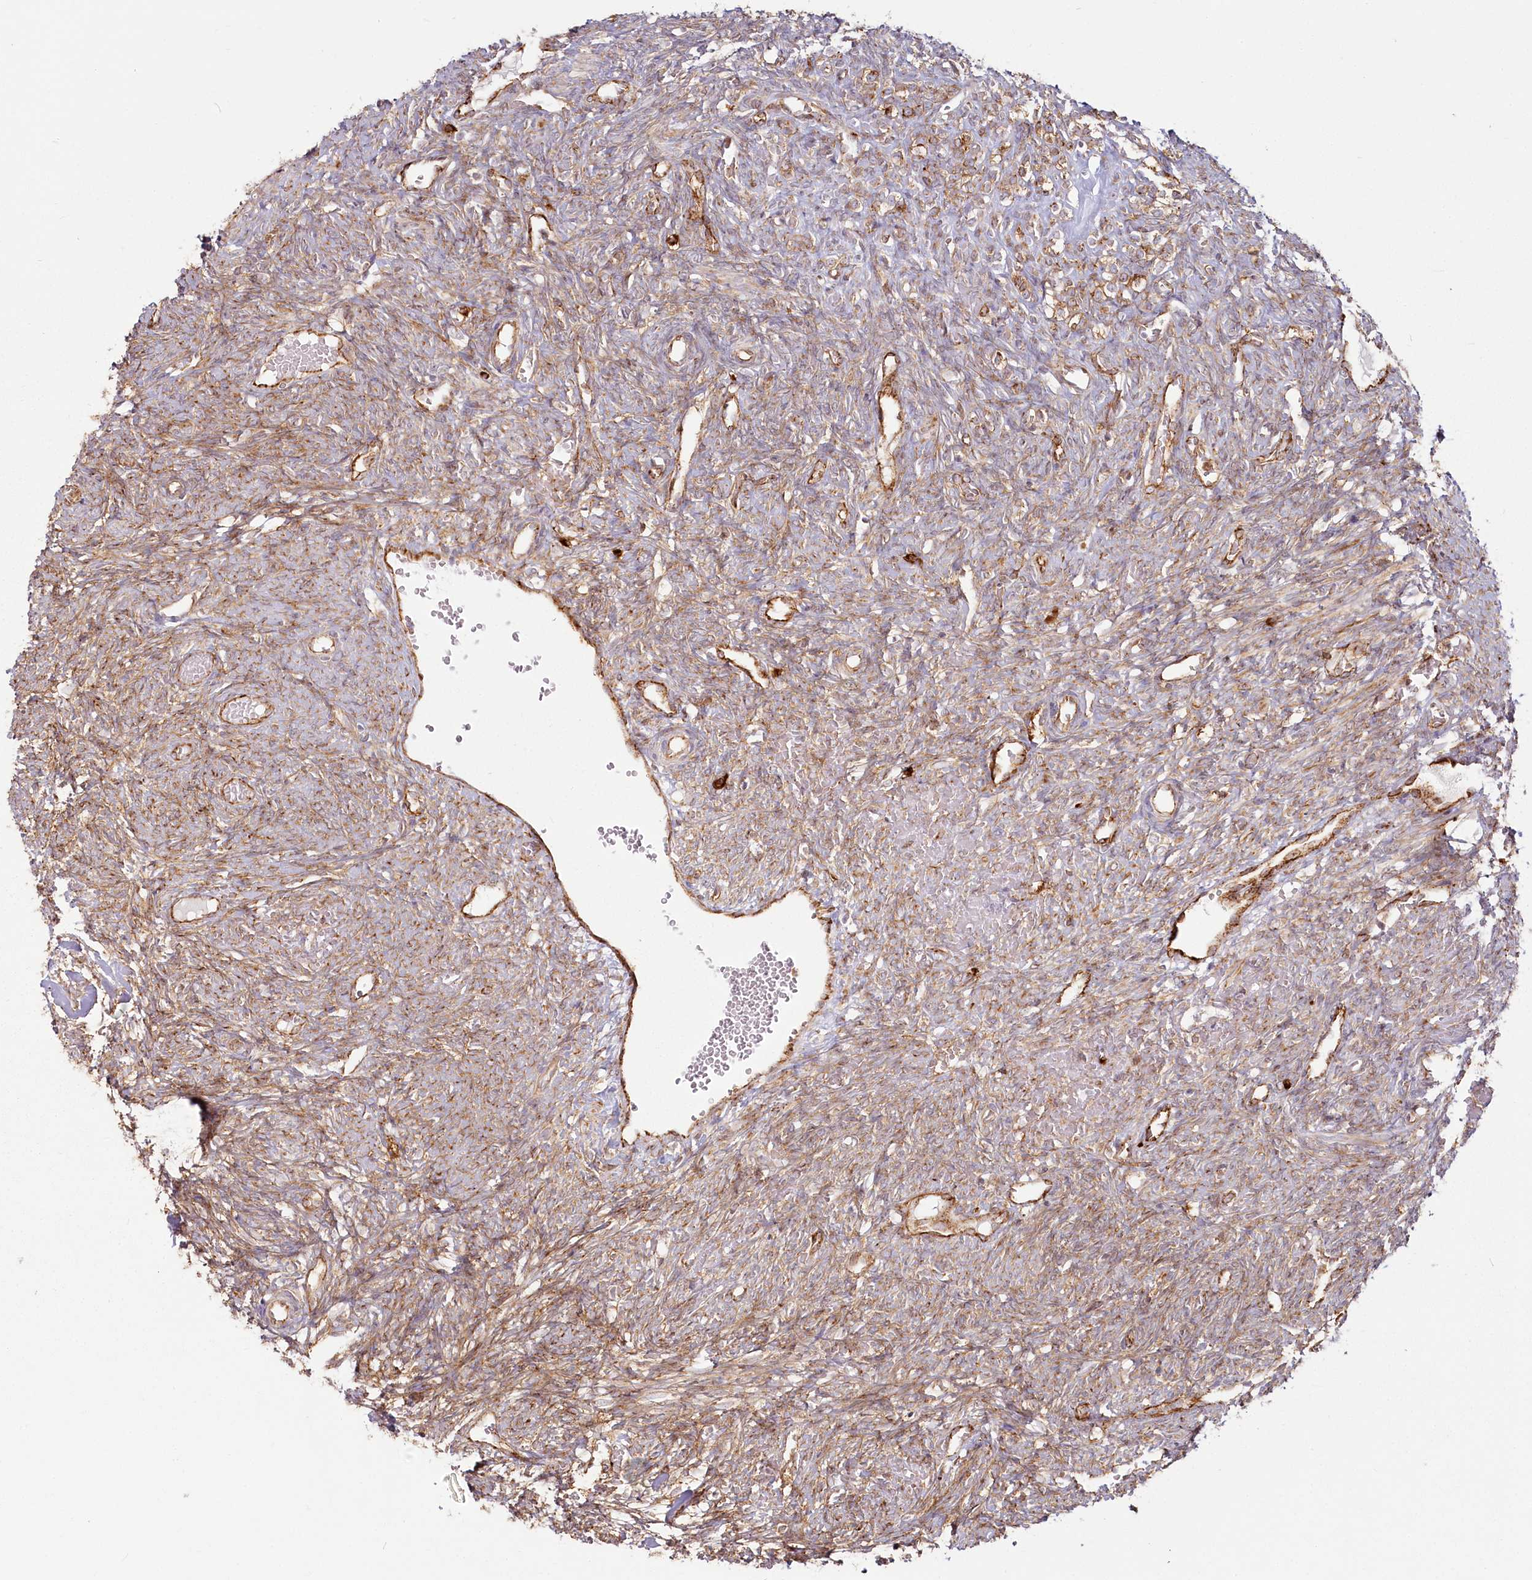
{"staining": {"intensity": "moderate", "quantity": ">75%", "location": "cytoplasmic/membranous"}, "tissue": "ovary", "cell_type": "Follicle cells", "image_type": "normal", "snomed": [{"axis": "morphology", "description": "Normal tissue, NOS"}, {"axis": "topography", "description": "Ovary"}], "caption": "Immunohistochemical staining of unremarkable ovary reveals moderate cytoplasmic/membranous protein staining in about >75% of follicle cells.", "gene": "HARS2", "patient": {"sex": "female", "age": 41}}